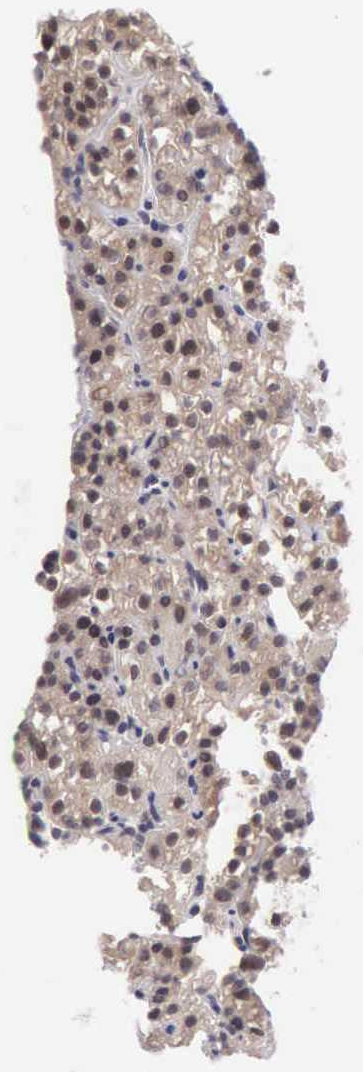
{"staining": {"intensity": "moderate", "quantity": "25%-75%", "location": "cytoplasmic/membranous,nuclear"}, "tissue": "parathyroid gland", "cell_type": "Glandular cells", "image_type": "normal", "snomed": [{"axis": "morphology", "description": "Normal tissue, NOS"}, {"axis": "topography", "description": "Parathyroid gland"}], "caption": "The histopathology image shows immunohistochemical staining of unremarkable parathyroid gland. There is moderate cytoplasmic/membranous,nuclear positivity is seen in about 25%-75% of glandular cells.", "gene": "GRK3", "patient": {"sex": "male", "age": 71}}